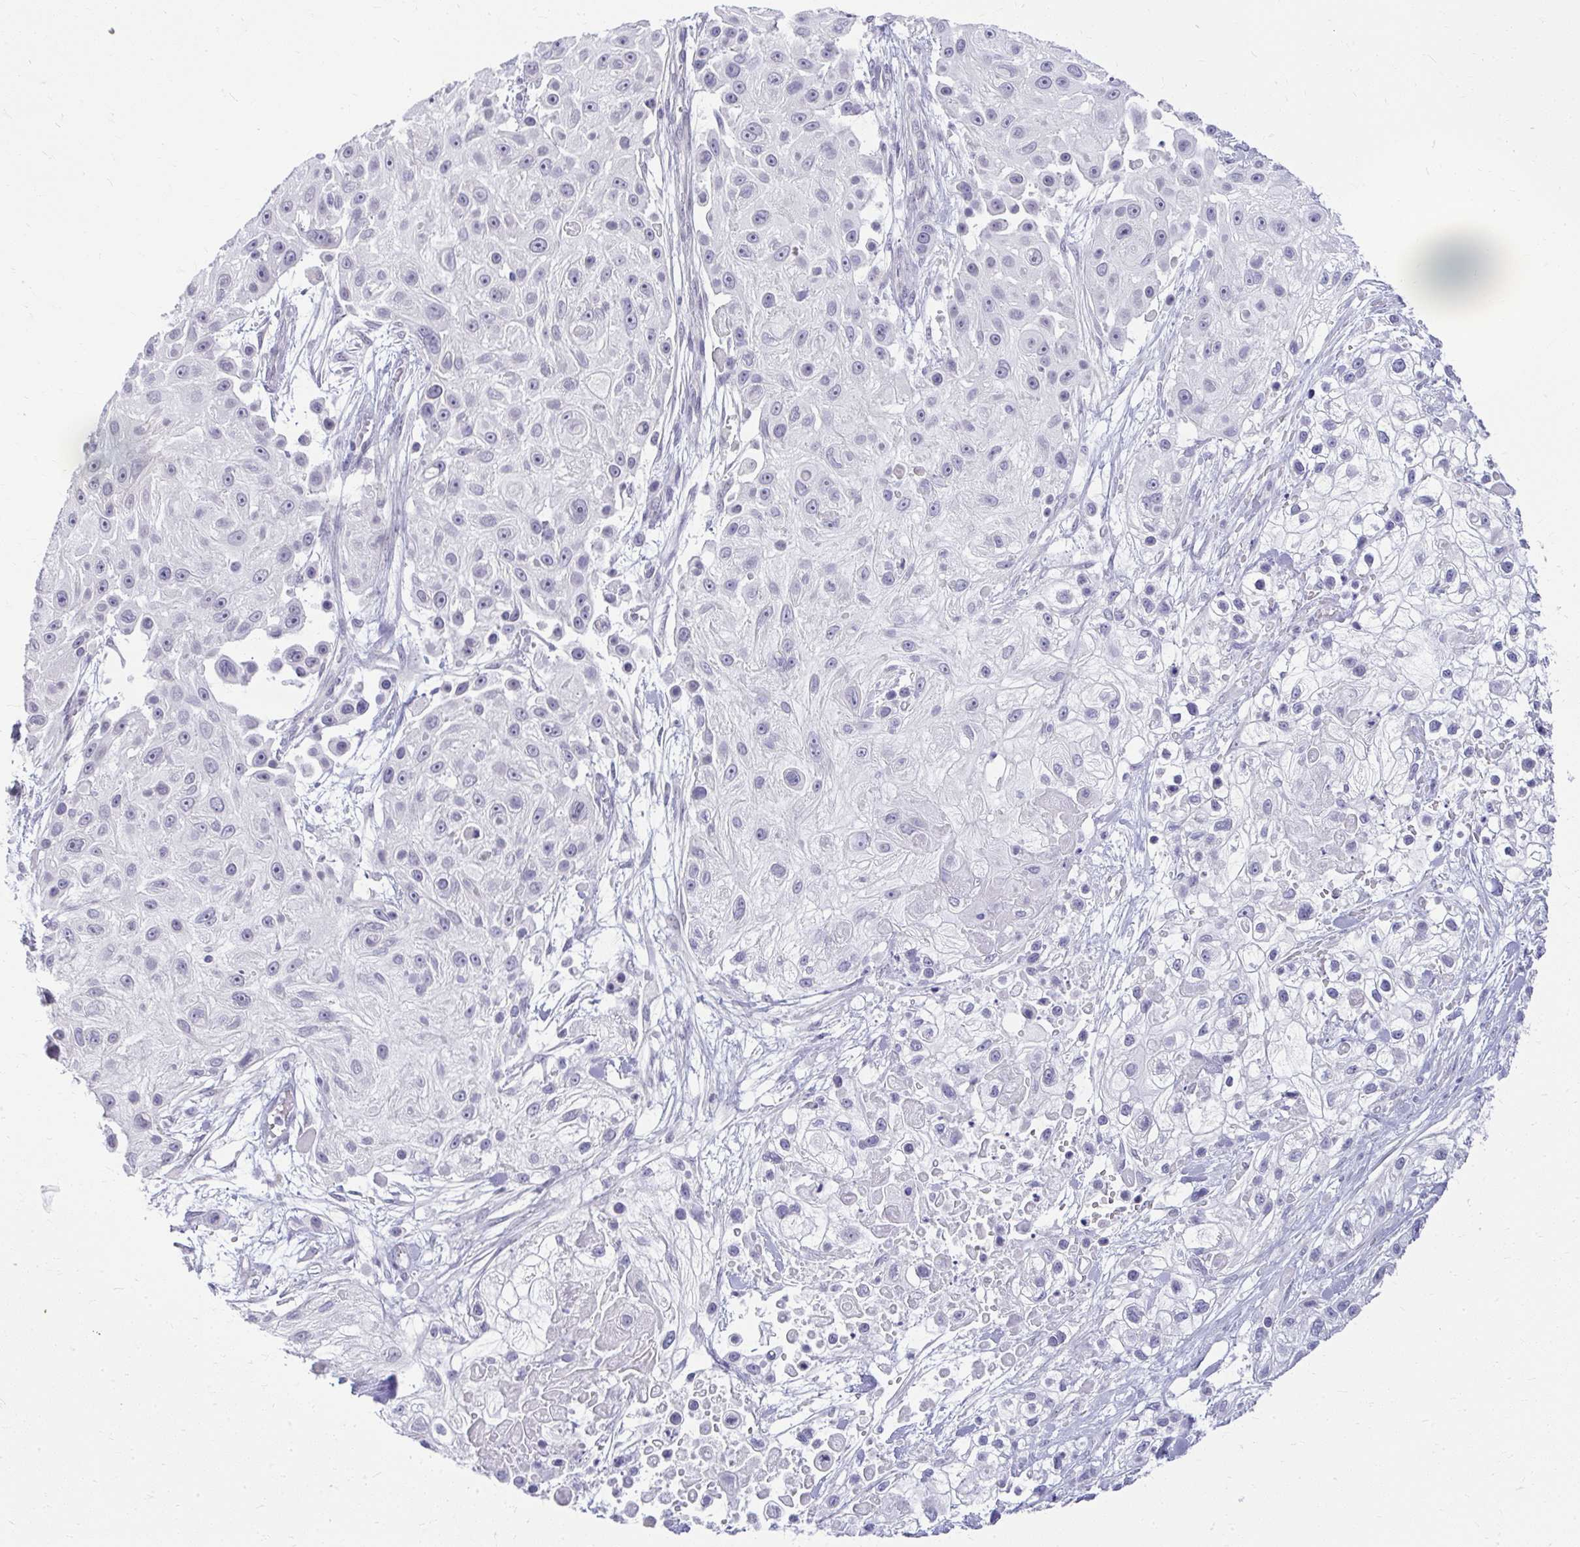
{"staining": {"intensity": "negative", "quantity": "none", "location": "none"}, "tissue": "skin cancer", "cell_type": "Tumor cells", "image_type": "cancer", "snomed": [{"axis": "morphology", "description": "Squamous cell carcinoma, NOS"}, {"axis": "topography", "description": "Skin"}], "caption": "Human skin cancer stained for a protein using immunohistochemistry displays no expression in tumor cells.", "gene": "TEX33", "patient": {"sex": "male", "age": 67}}